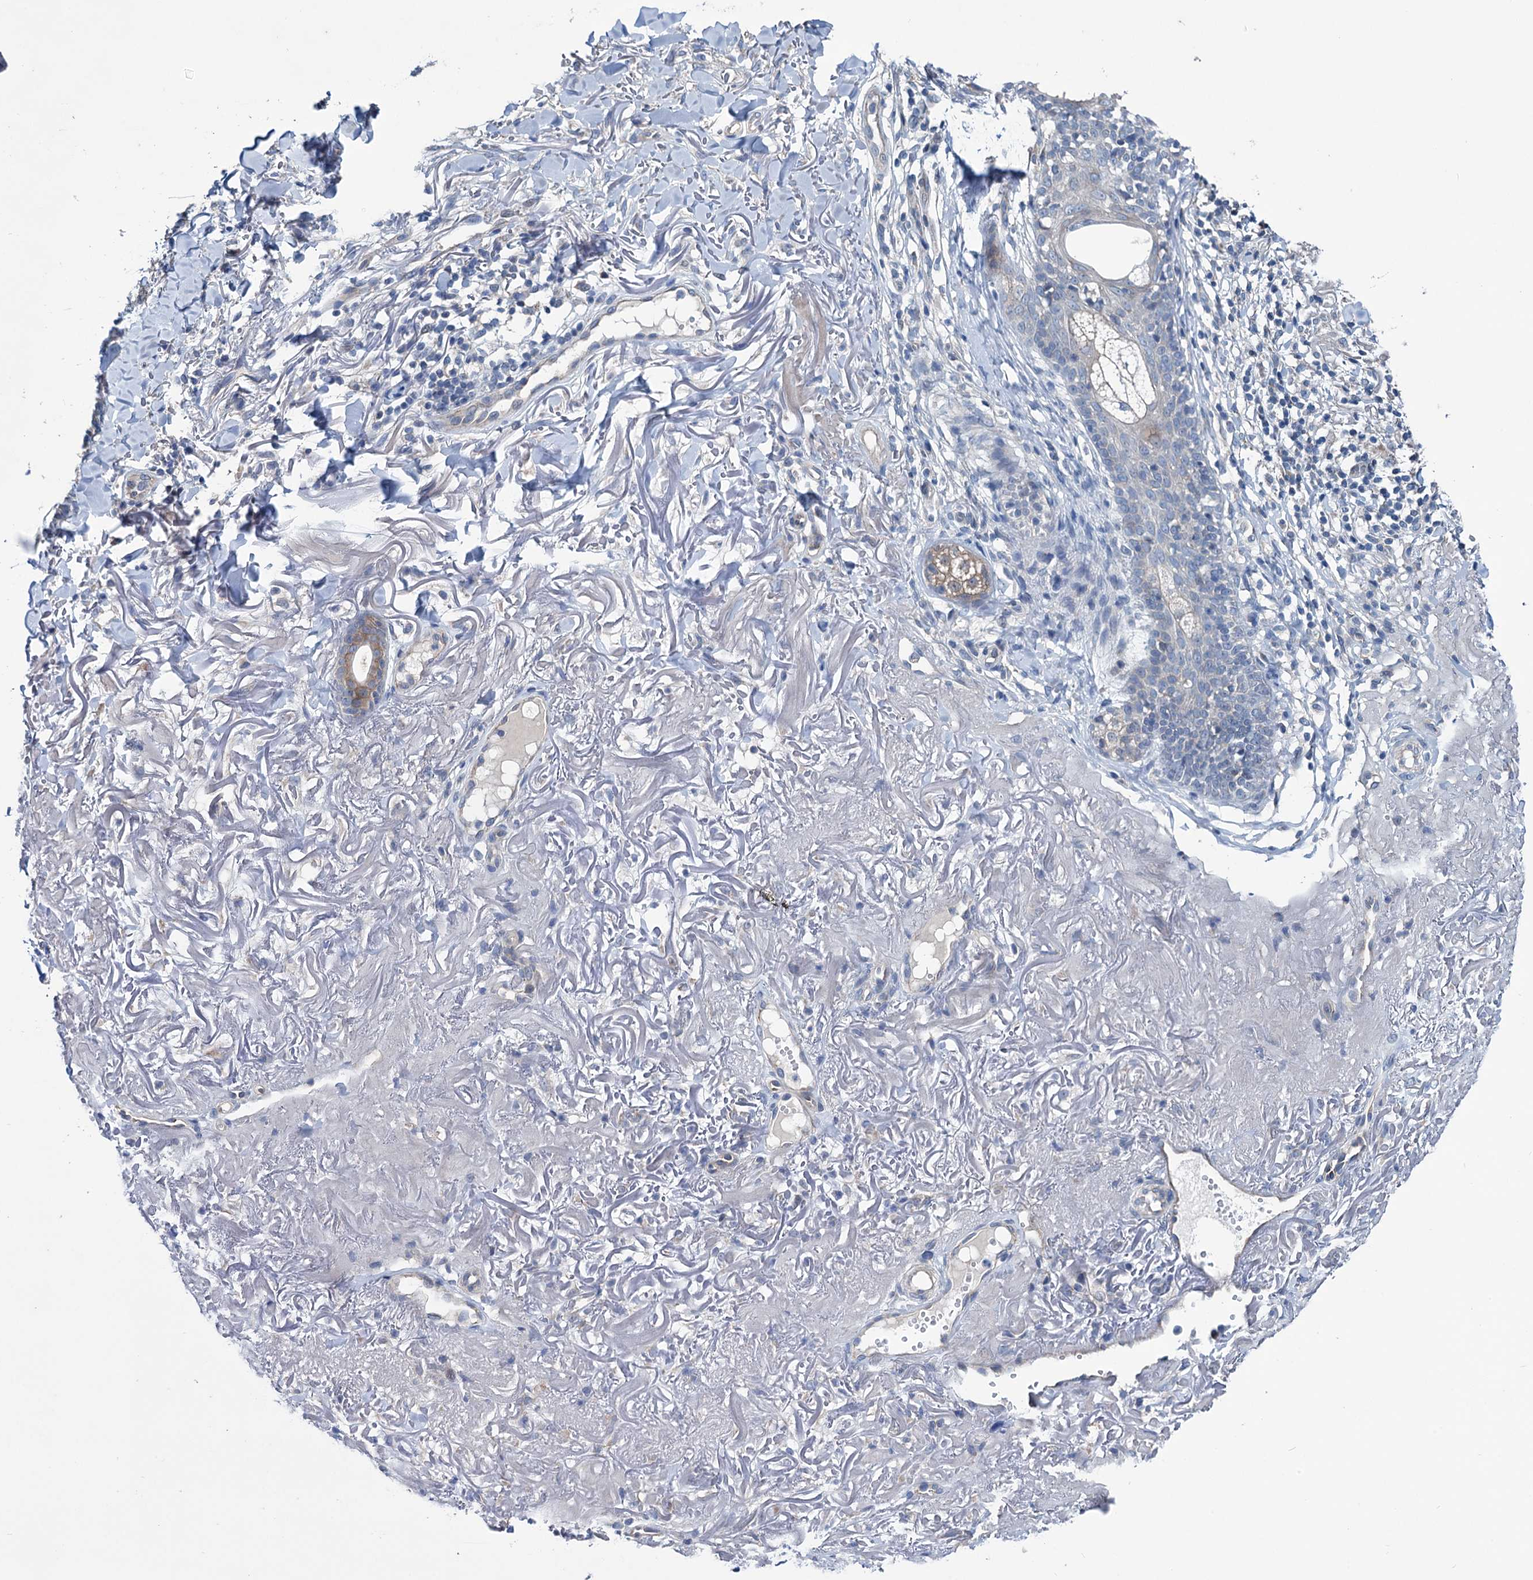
{"staining": {"intensity": "negative", "quantity": "none", "location": "none"}, "tissue": "skin cancer", "cell_type": "Tumor cells", "image_type": "cancer", "snomed": [{"axis": "morphology", "description": "Normal tissue, NOS"}, {"axis": "morphology", "description": "Basal cell carcinoma"}, {"axis": "topography", "description": "Skin"}], "caption": "Photomicrograph shows no protein expression in tumor cells of skin cancer (basal cell carcinoma) tissue.", "gene": "EYA4", "patient": {"sex": "male", "age": 66}}